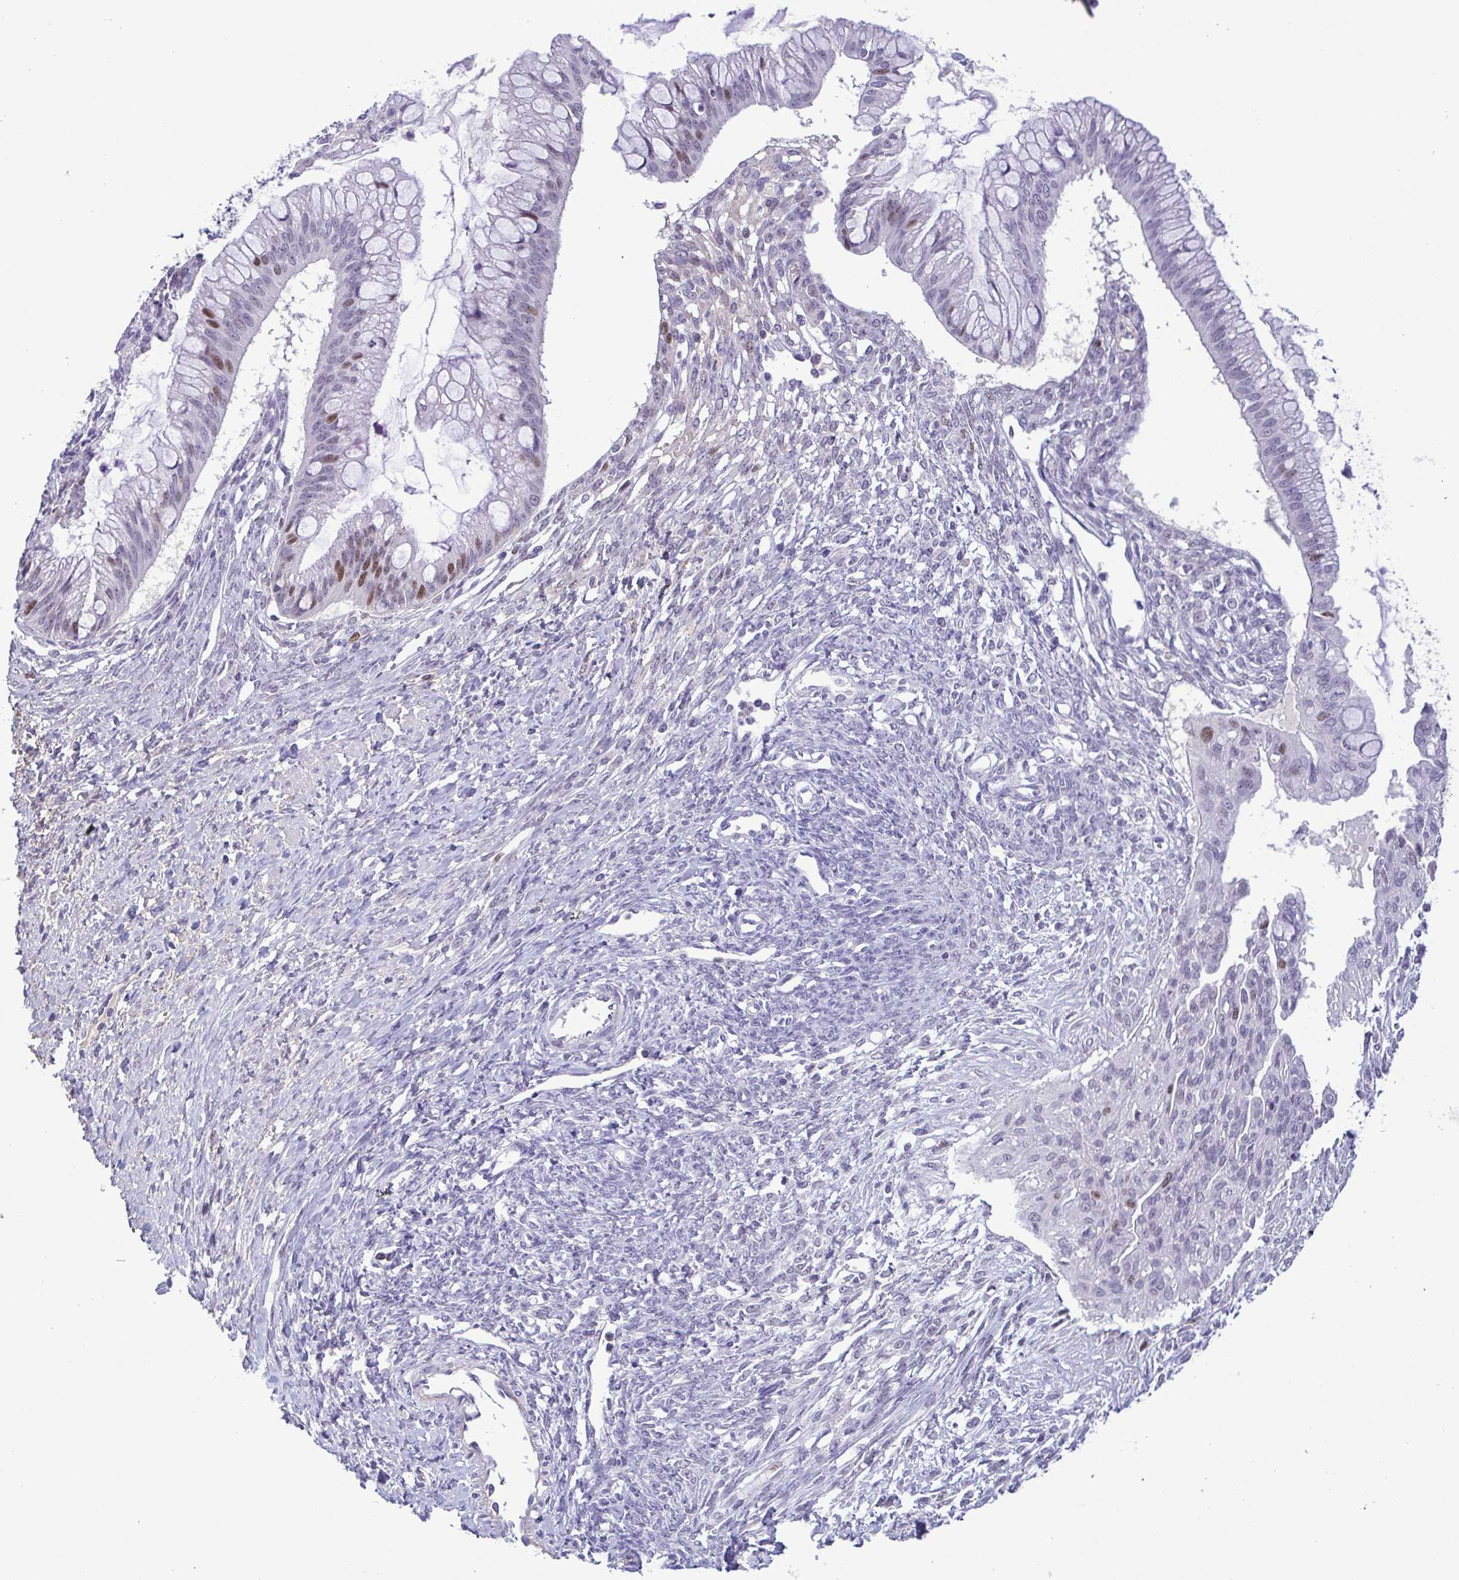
{"staining": {"intensity": "moderate", "quantity": "<25%", "location": "nuclear"}, "tissue": "ovarian cancer", "cell_type": "Tumor cells", "image_type": "cancer", "snomed": [{"axis": "morphology", "description": "Cystadenocarcinoma, mucinous, NOS"}, {"axis": "topography", "description": "Ovary"}], "caption": "Moderate nuclear expression is appreciated in about <25% of tumor cells in ovarian cancer. The staining was performed using DAB to visualize the protein expression in brown, while the nuclei were stained in blue with hematoxylin (Magnification: 20x).", "gene": "TIPIN", "patient": {"sex": "female", "age": 73}}